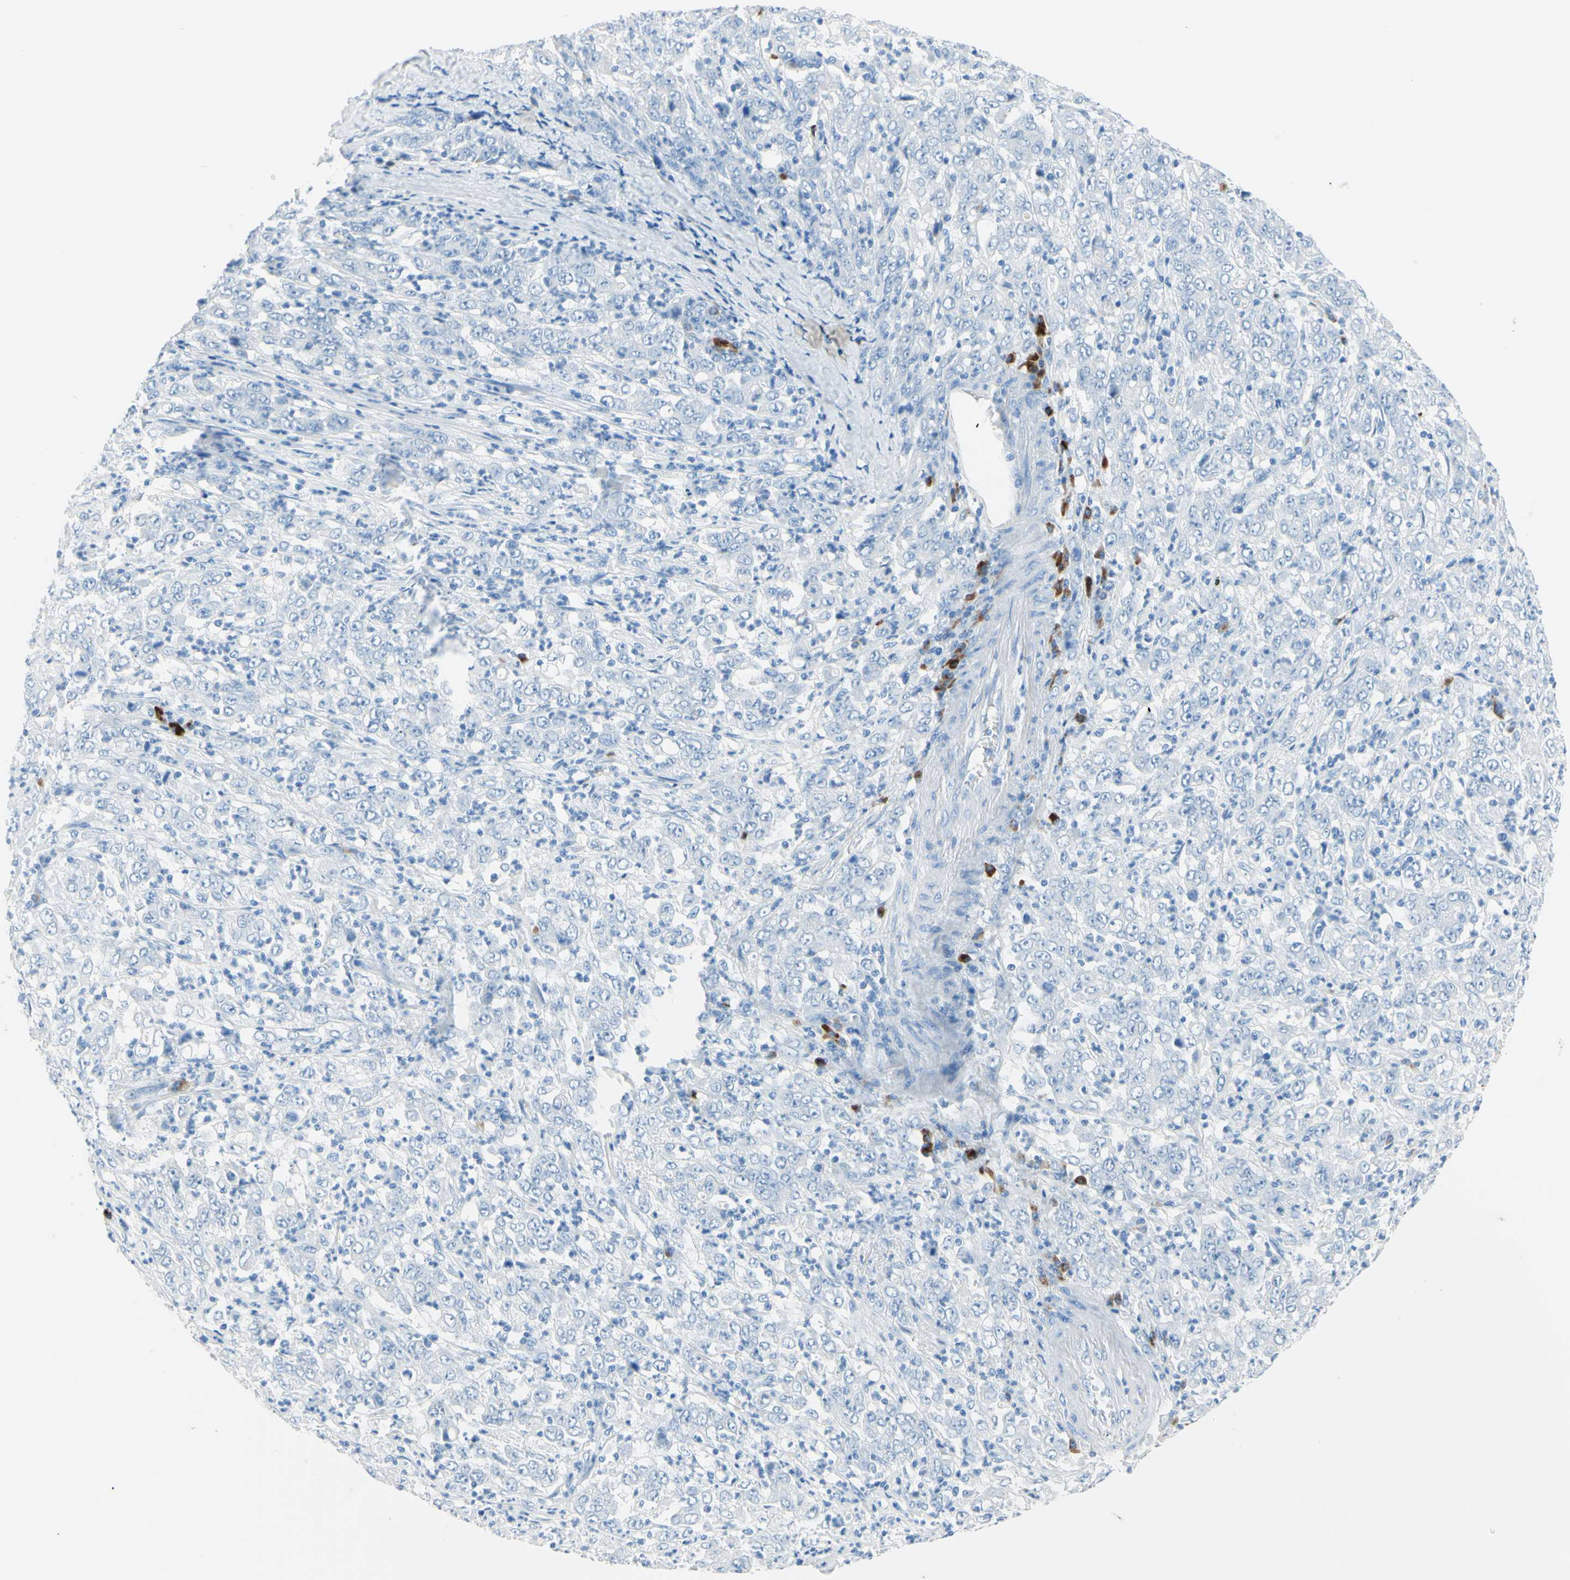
{"staining": {"intensity": "negative", "quantity": "none", "location": "none"}, "tissue": "stomach cancer", "cell_type": "Tumor cells", "image_type": "cancer", "snomed": [{"axis": "morphology", "description": "Adenocarcinoma, NOS"}, {"axis": "topography", "description": "Stomach, lower"}], "caption": "The micrograph displays no staining of tumor cells in stomach cancer.", "gene": "IL6ST", "patient": {"sex": "female", "age": 71}}